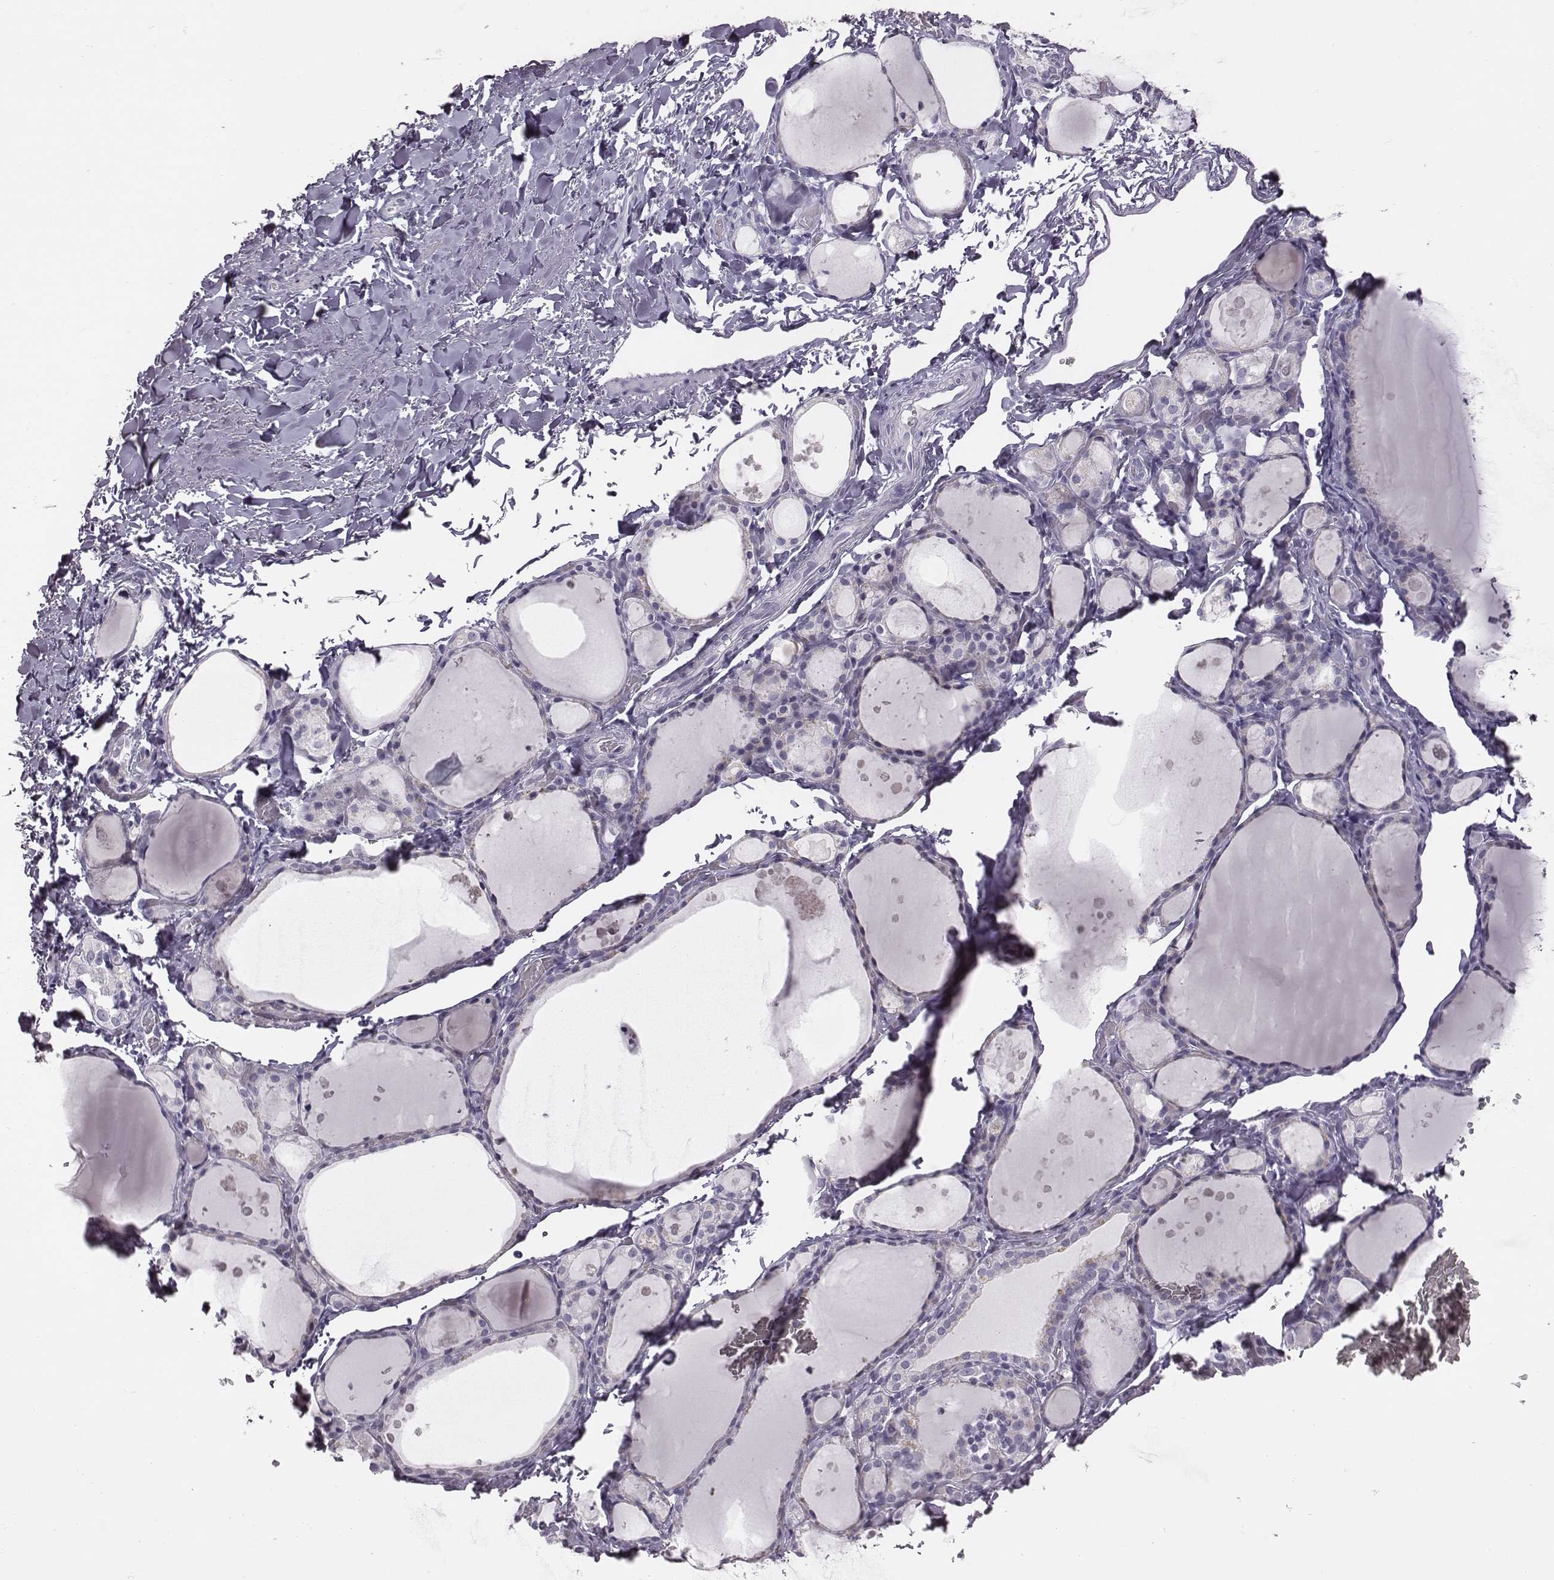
{"staining": {"intensity": "negative", "quantity": "none", "location": "none"}, "tissue": "thyroid gland", "cell_type": "Glandular cells", "image_type": "normal", "snomed": [{"axis": "morphology", "description": "Normal tissue, NOS"}, {"axis": "topography", "description": "Thyroid gland"}], "caption": "A high-resolution image shows immunohistochemistry staining of benign thyroid gland, which displays no significant expression in glandular cells.", "gene": "ENSG00000290147", "patient": {"sex": "male", "age": 68}}